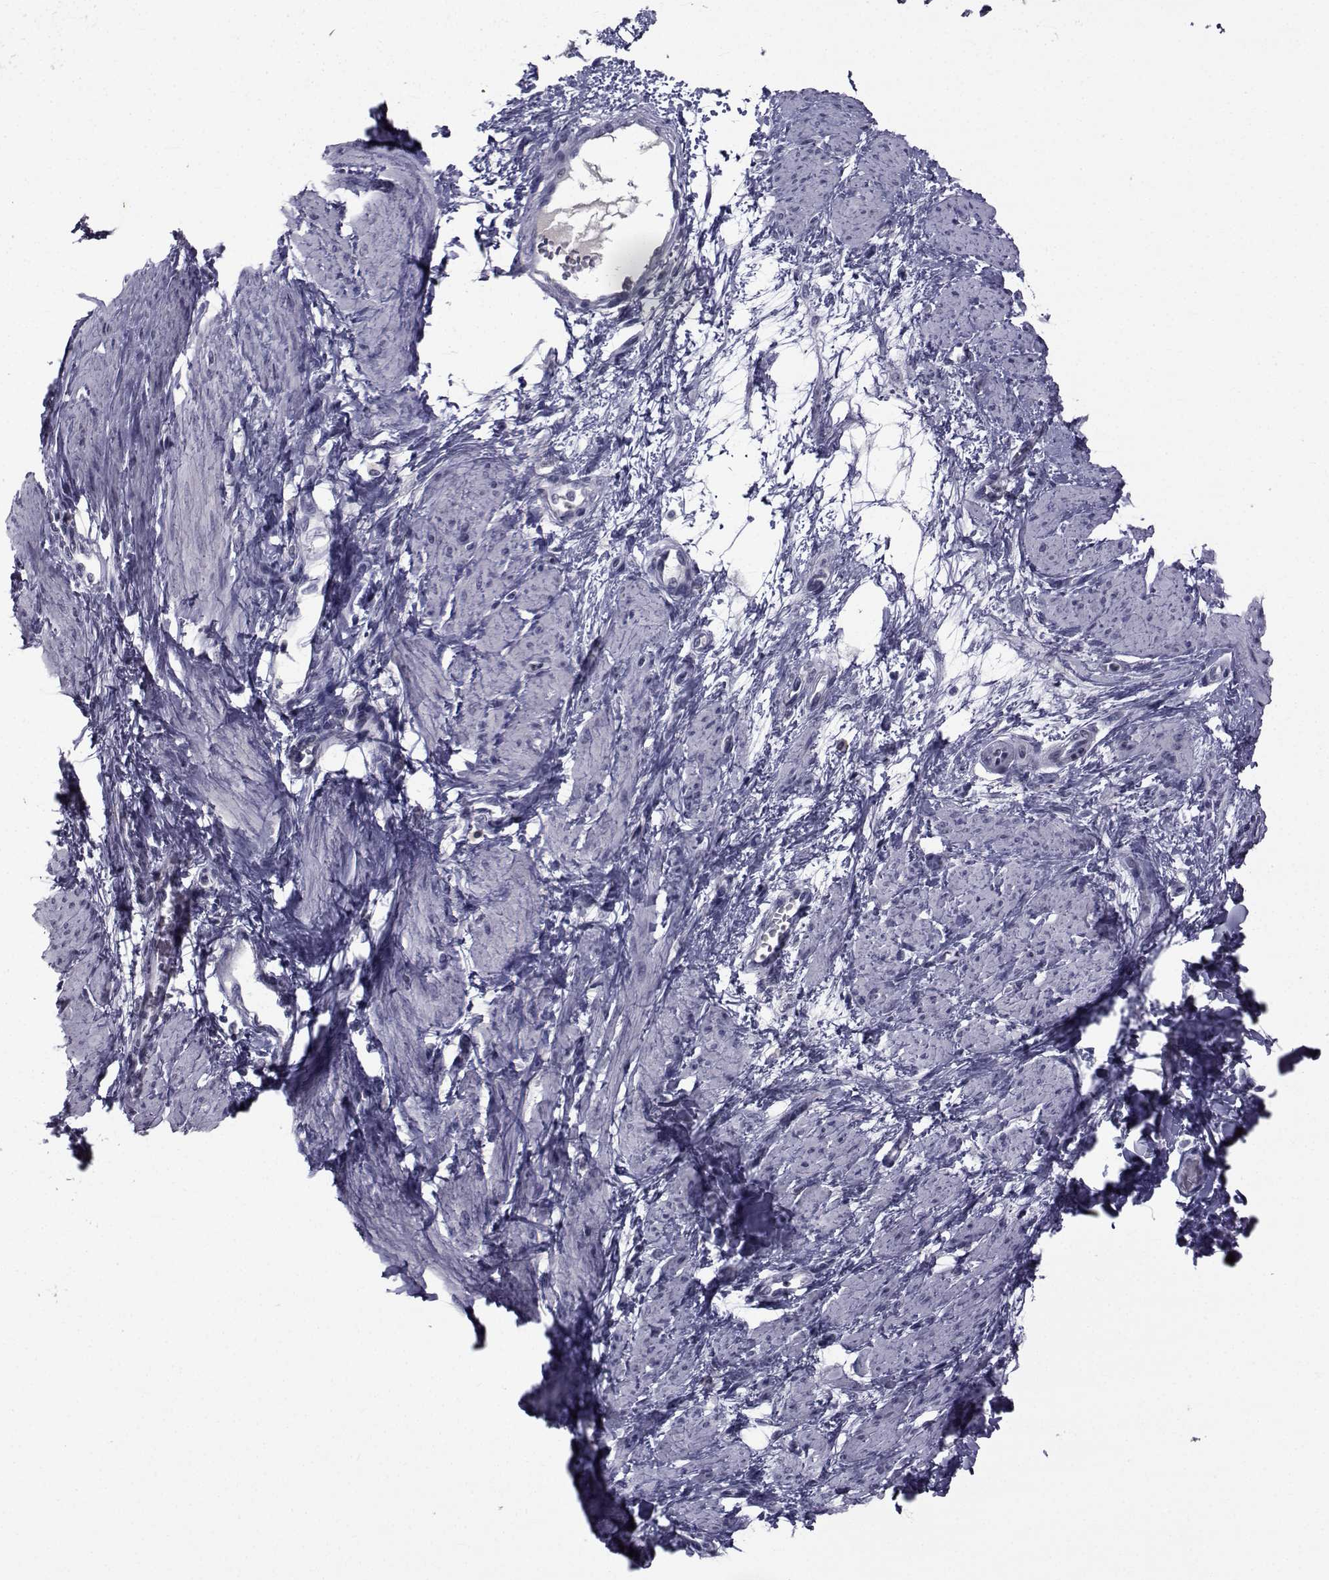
{"staining": {"intensity": "negative", "quantity": "none", "location": "none"}, "tissue": "smooth muscle", "cell_type": "Smooth muscle cells", "image_type": "normal", "snomed": [{"axis": "morphology", "description": "Normal tissue, NOS"}, {"axis": "topography", "description": "Smooth muscle"}, {"axis": "topography", "description": "Uterus"}], "caption": "This is an immunohistochemistry image of unremarkable human smooth muscle. There is no staining in smooth muscle cells.", "gene": "PAX2", "patient": {"sex": "female", "age": 39}}